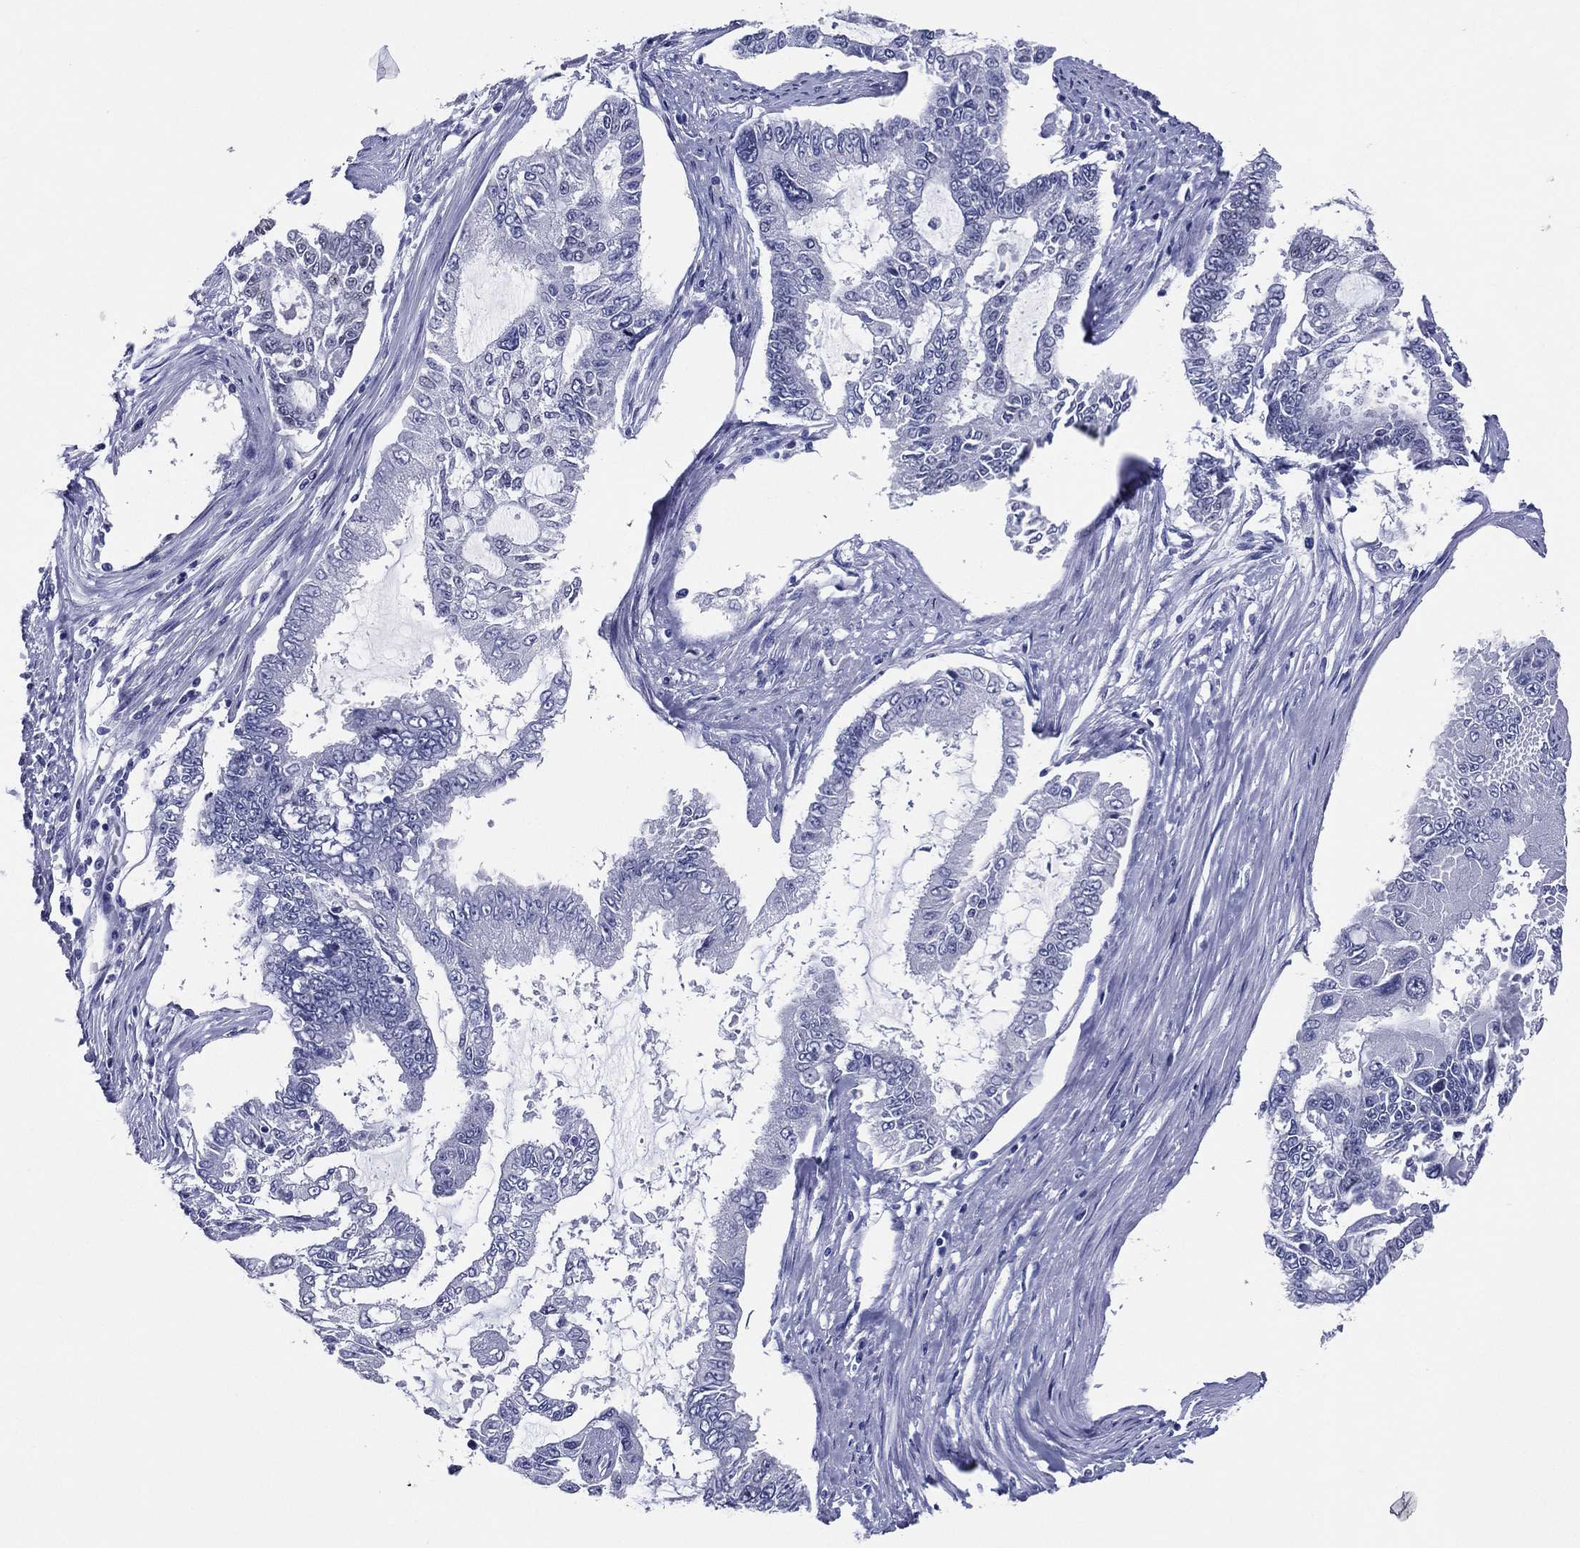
{"staining": {"intensity": "negative", "quantity": "none", "location": "none"}, "tissue": "endometrial cancer", "cell_type": "Tumor cells", "image_type": "cancer", "snomed": [{"axis": "morphology", "description": "Adenocarcinoma, NOS"}, {"axis": "topography", "description": "Uterus"}], "caption": "High power microscopy image of an immunohistochemistry image of endometrial cancer, revealing no significant positivity in tumor cells.", "gene": "TFAP2A", "patient": {"sex": "female", "age": 59}}